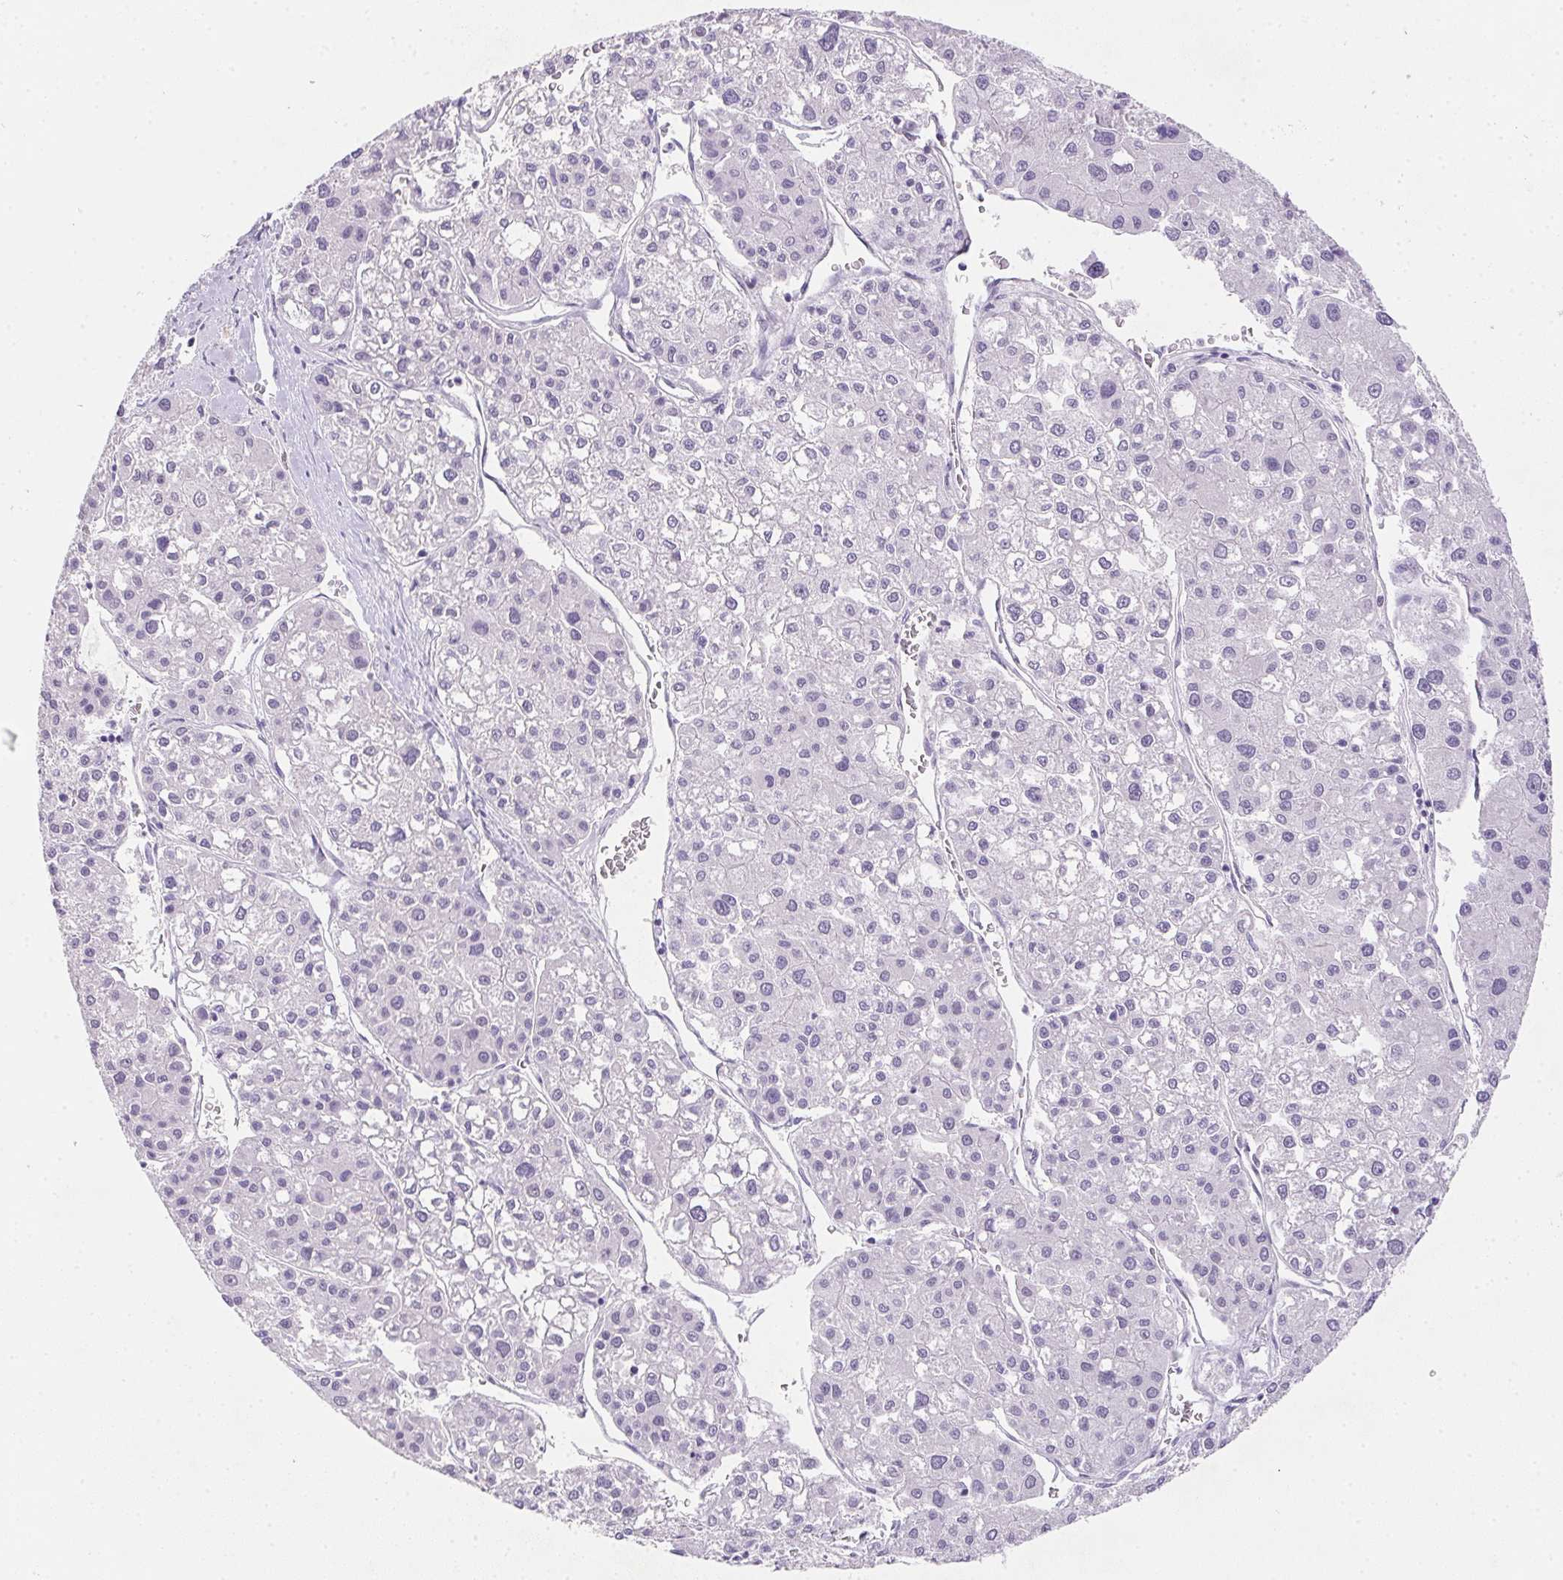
{"staining": {"intensity": "negative", "quantity": "none", "location": "none"}, "tissue": "liver cancer", "cell_type": "Tumor cells", "image_type": "cancer", "snomed": [{"axis": "morphology", "description": "Carcinoma, Hepatocellular, NOS"}, {"axis": "topography", "description": "Liver"}], "caption": "IHC image of neoplastic tissue: human hepatocellular carcinoma (liver) stained with DAB (3,3'-diaminobenzidine) displays no significant protein positivity in tumor cells.", "gene": "HELLS", "patient": {"sex": "male", "age": 73}}